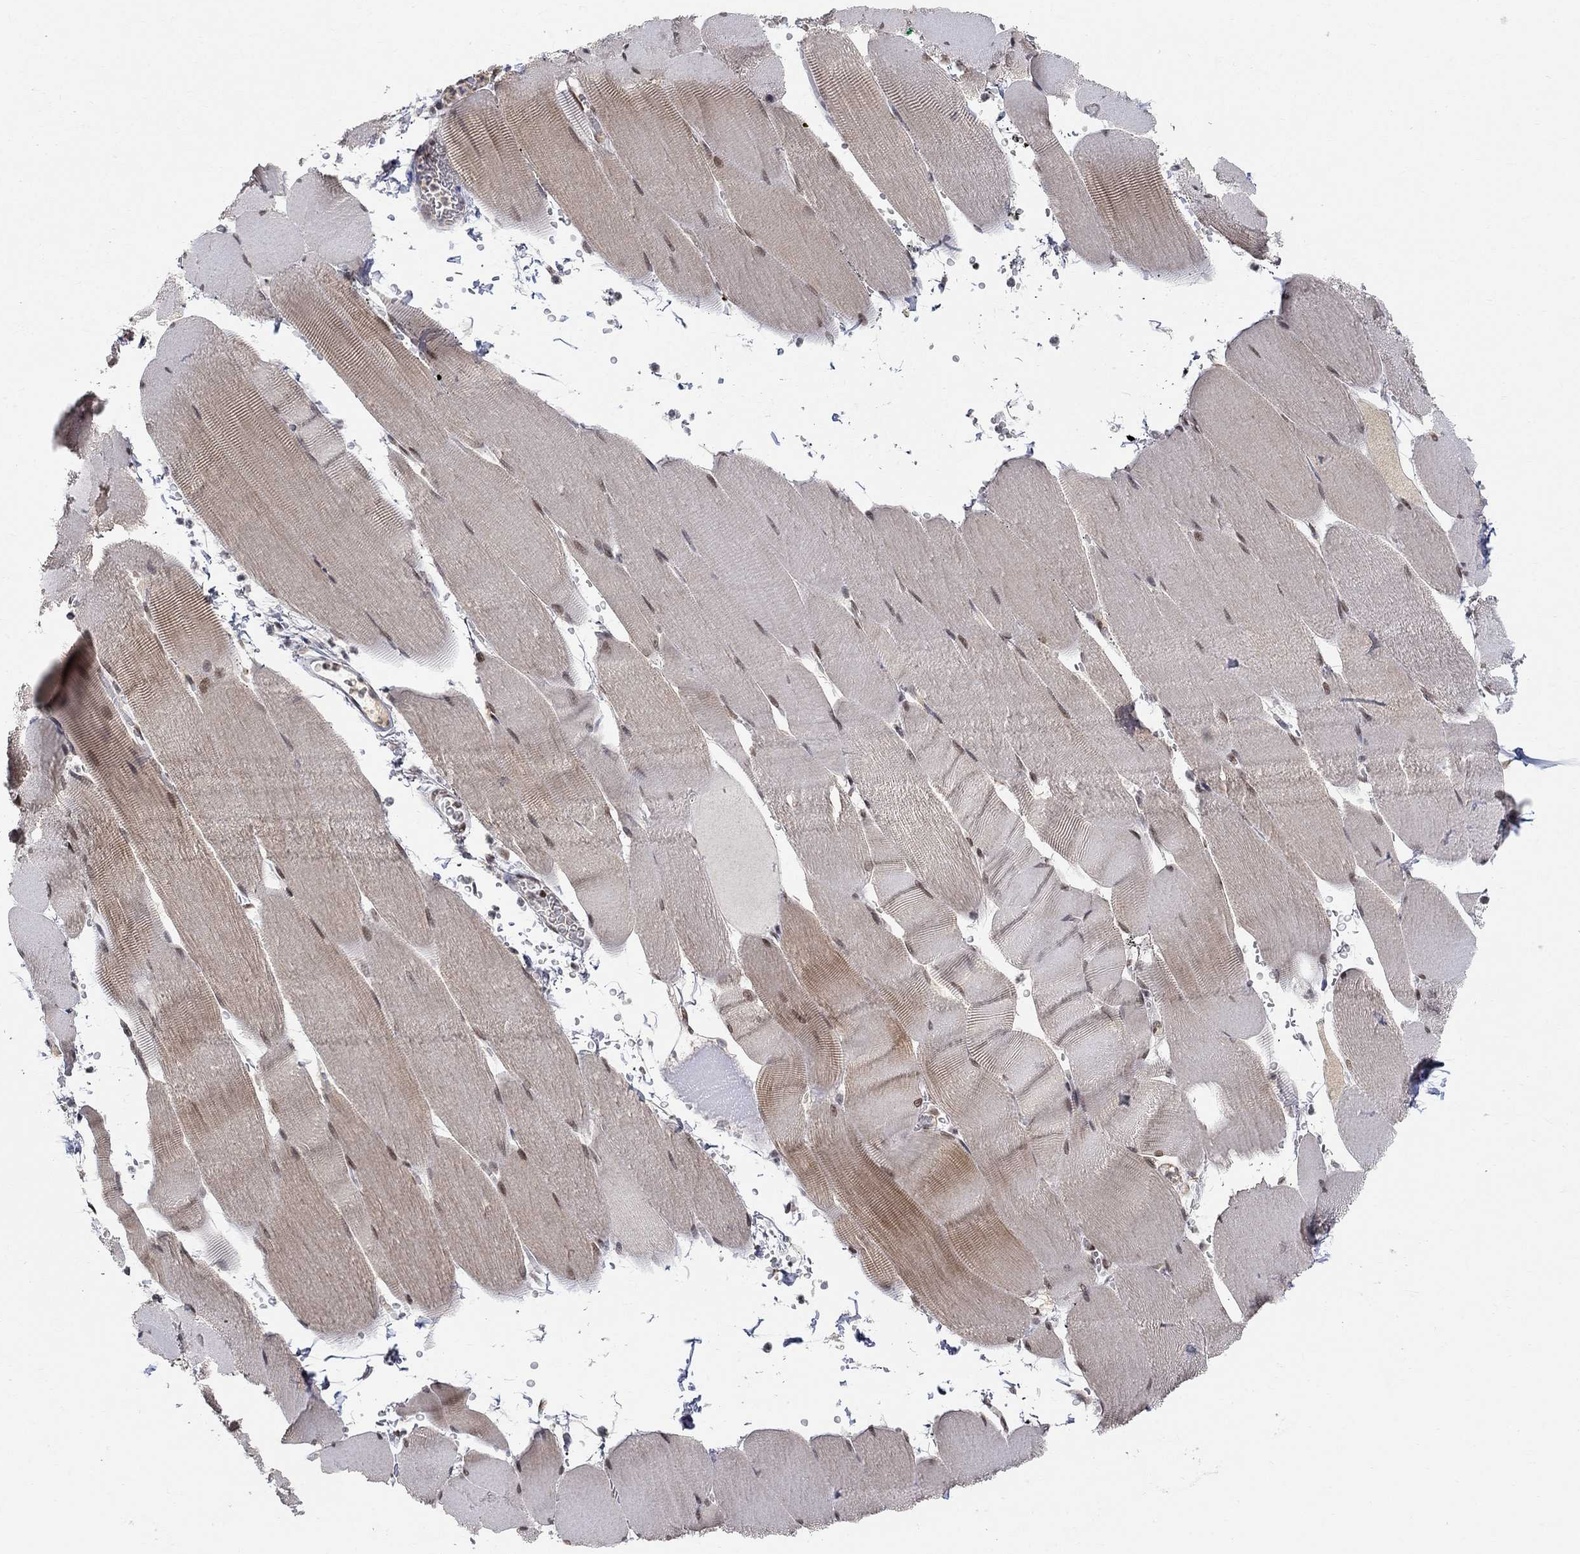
{"staining": {"intensity": "moderate", "quantity": "<25%", "location": "cytoplasmic/membranous,nuclear"}, "tissue": "skeletal muscle", "cell_type": "Myocytes", "image_type": "normal", "snomed": [{"axis": "morphology", "description": "Normal tissue, NOS"}, {"axis": "topography", "description": "Skeletal muscle"}], "caption": "Skeletal muscle stained with DAB IHC displays low levels of moderate cytoplasmic/membranous,nuclear expression in about <25% of myocytes.", "gene": "KLF12", "patient": {"sex": "male", "age": 56}}